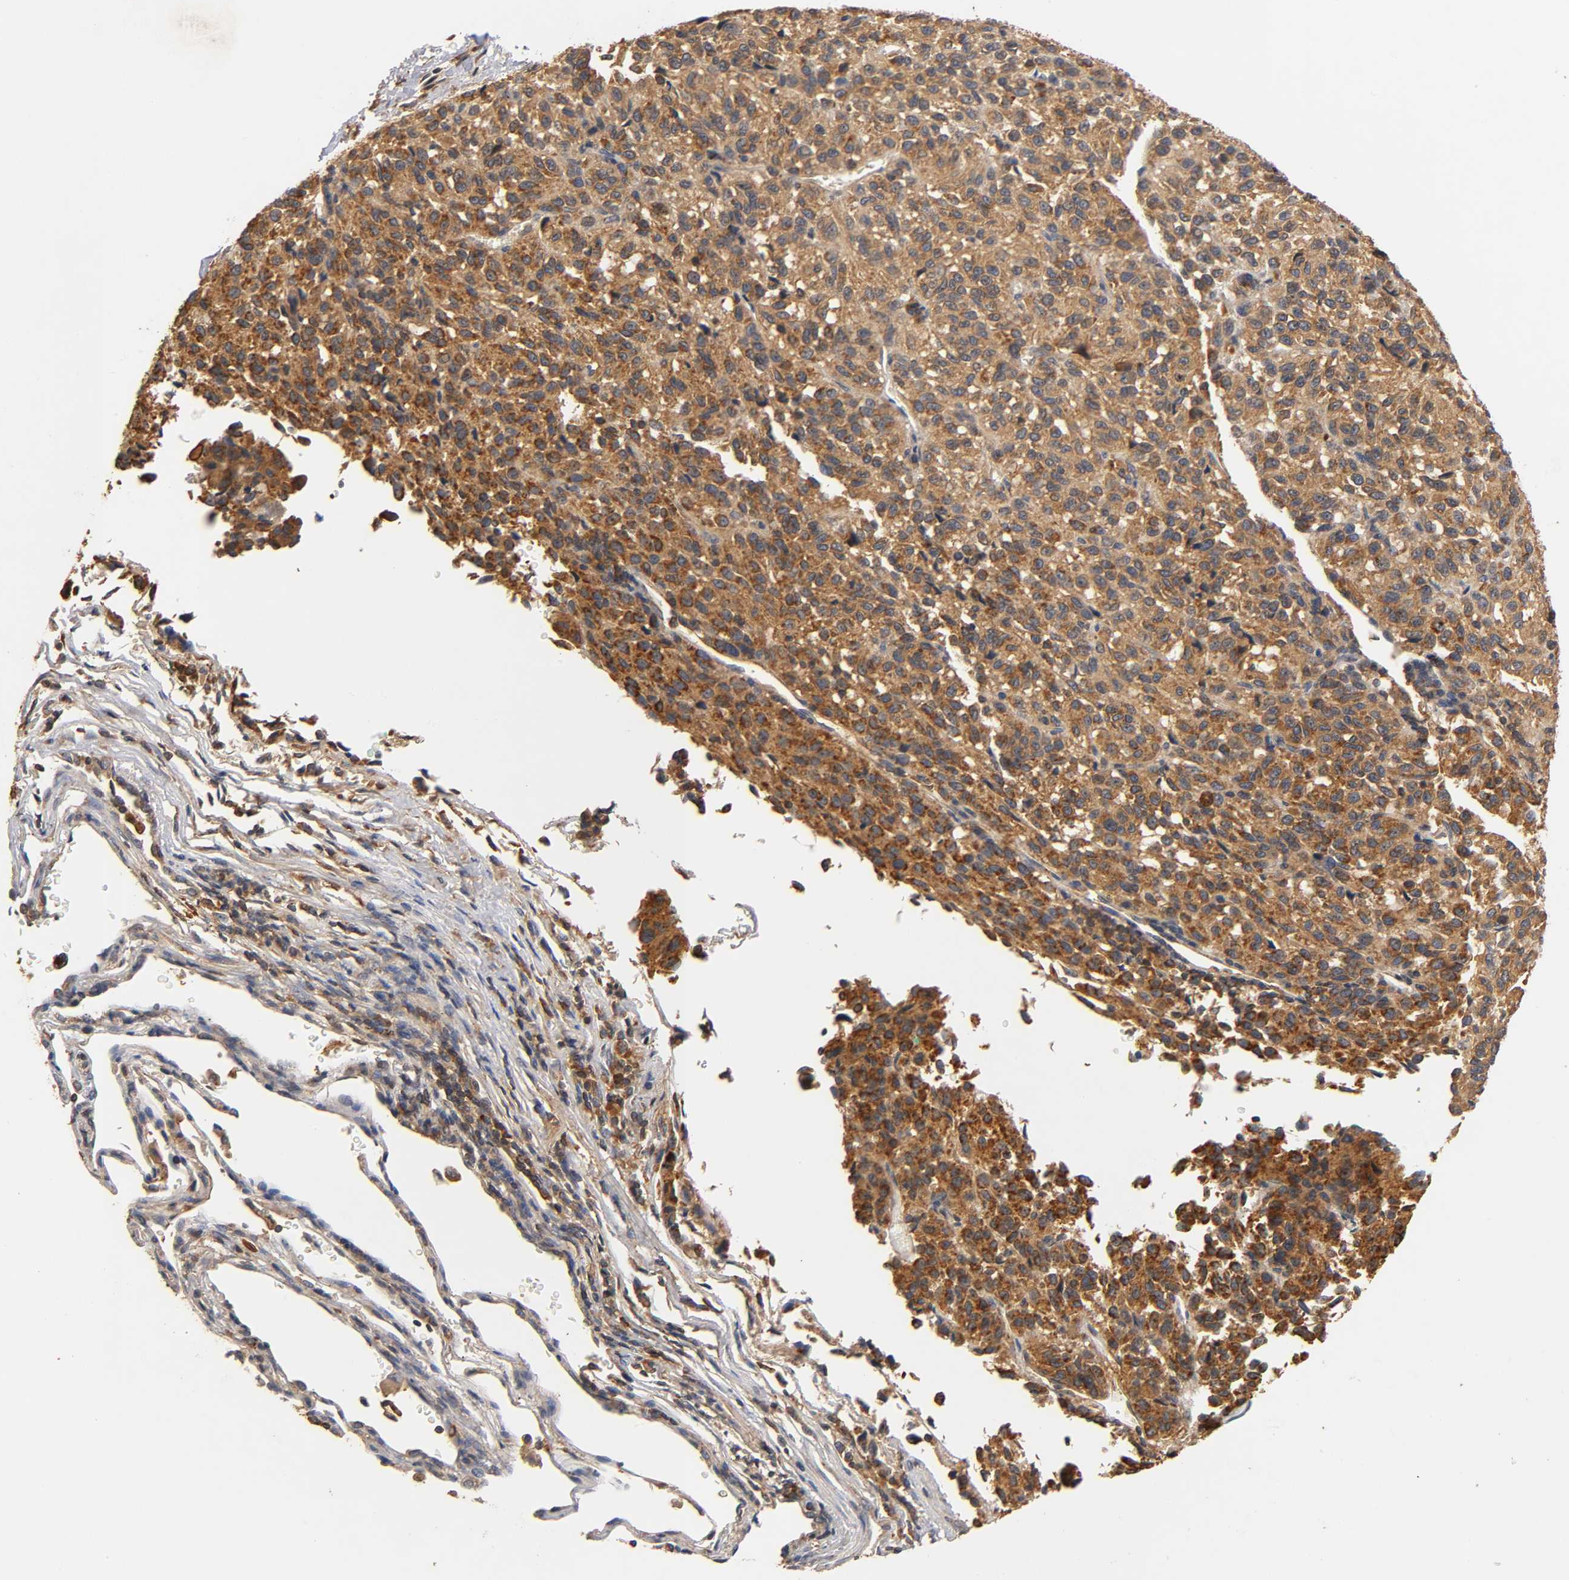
{"staining": {"intensity": "strong", "quantity": ">75%", "location": "cytoplasmic/membranous"}, "tissue": "melanoma", "cell_type": "Tumor cells", "image_type": "cancer", "snomed": [{"axis": "morphology", "description": "Malignant melanoma, Metastatic site"}, {"axis": "topography", "description": "Lung"}], "caption": "Human melanoma stained for a protein (brown) reveals strong cytoplasmic/membranous positive staining in approximately >75% of tumor cells.", "gene": "SCAP", "patient": {"sex": "male", "age": 64}}